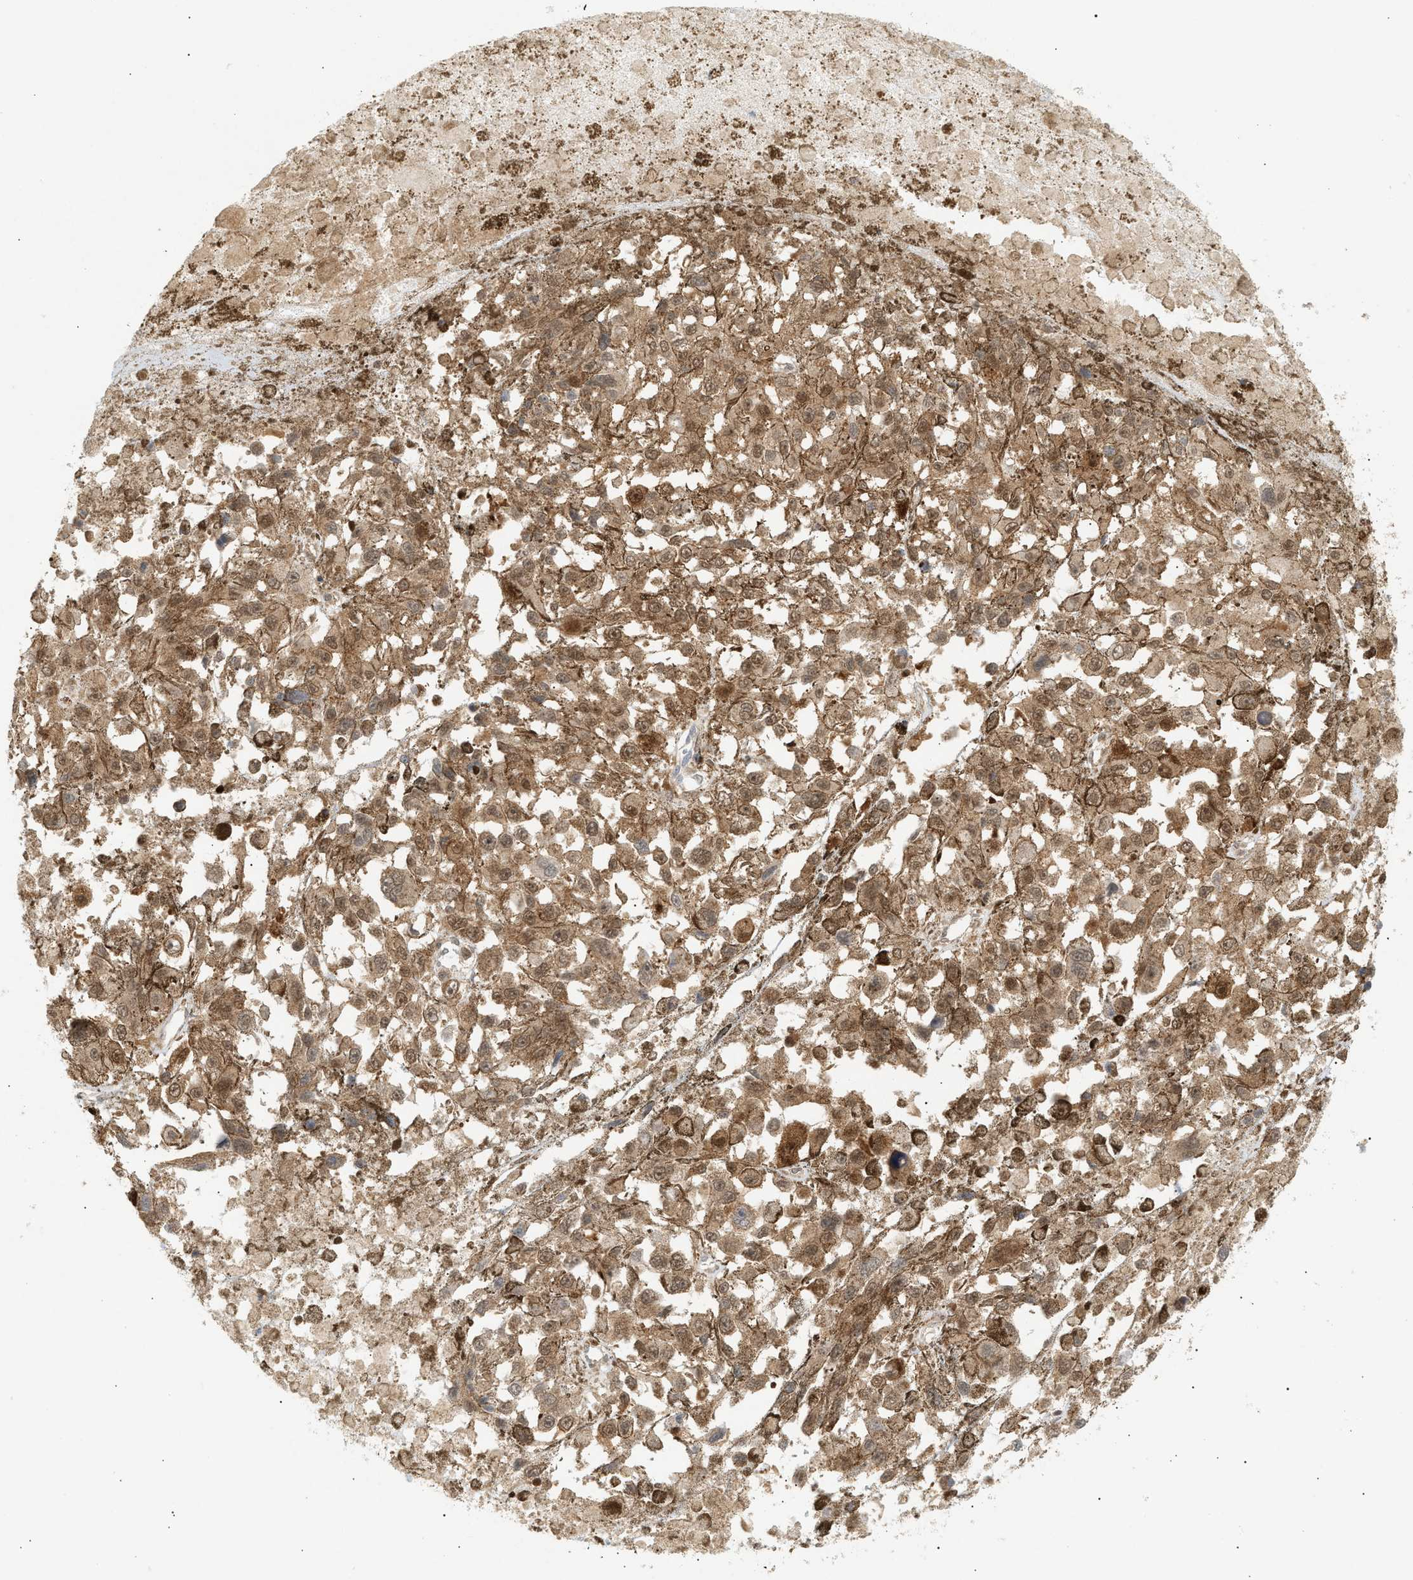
{"staining": {"intensity": "moderate", "quantity": ">75%", "location": "cytoplasmic/membranous,nuclear"}, "tissue": "melanoma", "cell_type": "Tumor cells", "image_type": "cancer", "snomed": [{"axis": "morphology", "description": "Malignant melanoma, Metastatic site"}, {"axis": "topography", "description": "Lymph node"}], "caption": "This histopathology image exhibits melanoma stained with immunohistochemistry (IHC) to label a protein in brown. The cytoplasmic/membranous and nuclear of tumor cells show moderate positivity for the protein. Nuclei are counter-stained blue.", "gene": "SHC1", "patient": {"sex": "male", "age": 59}}